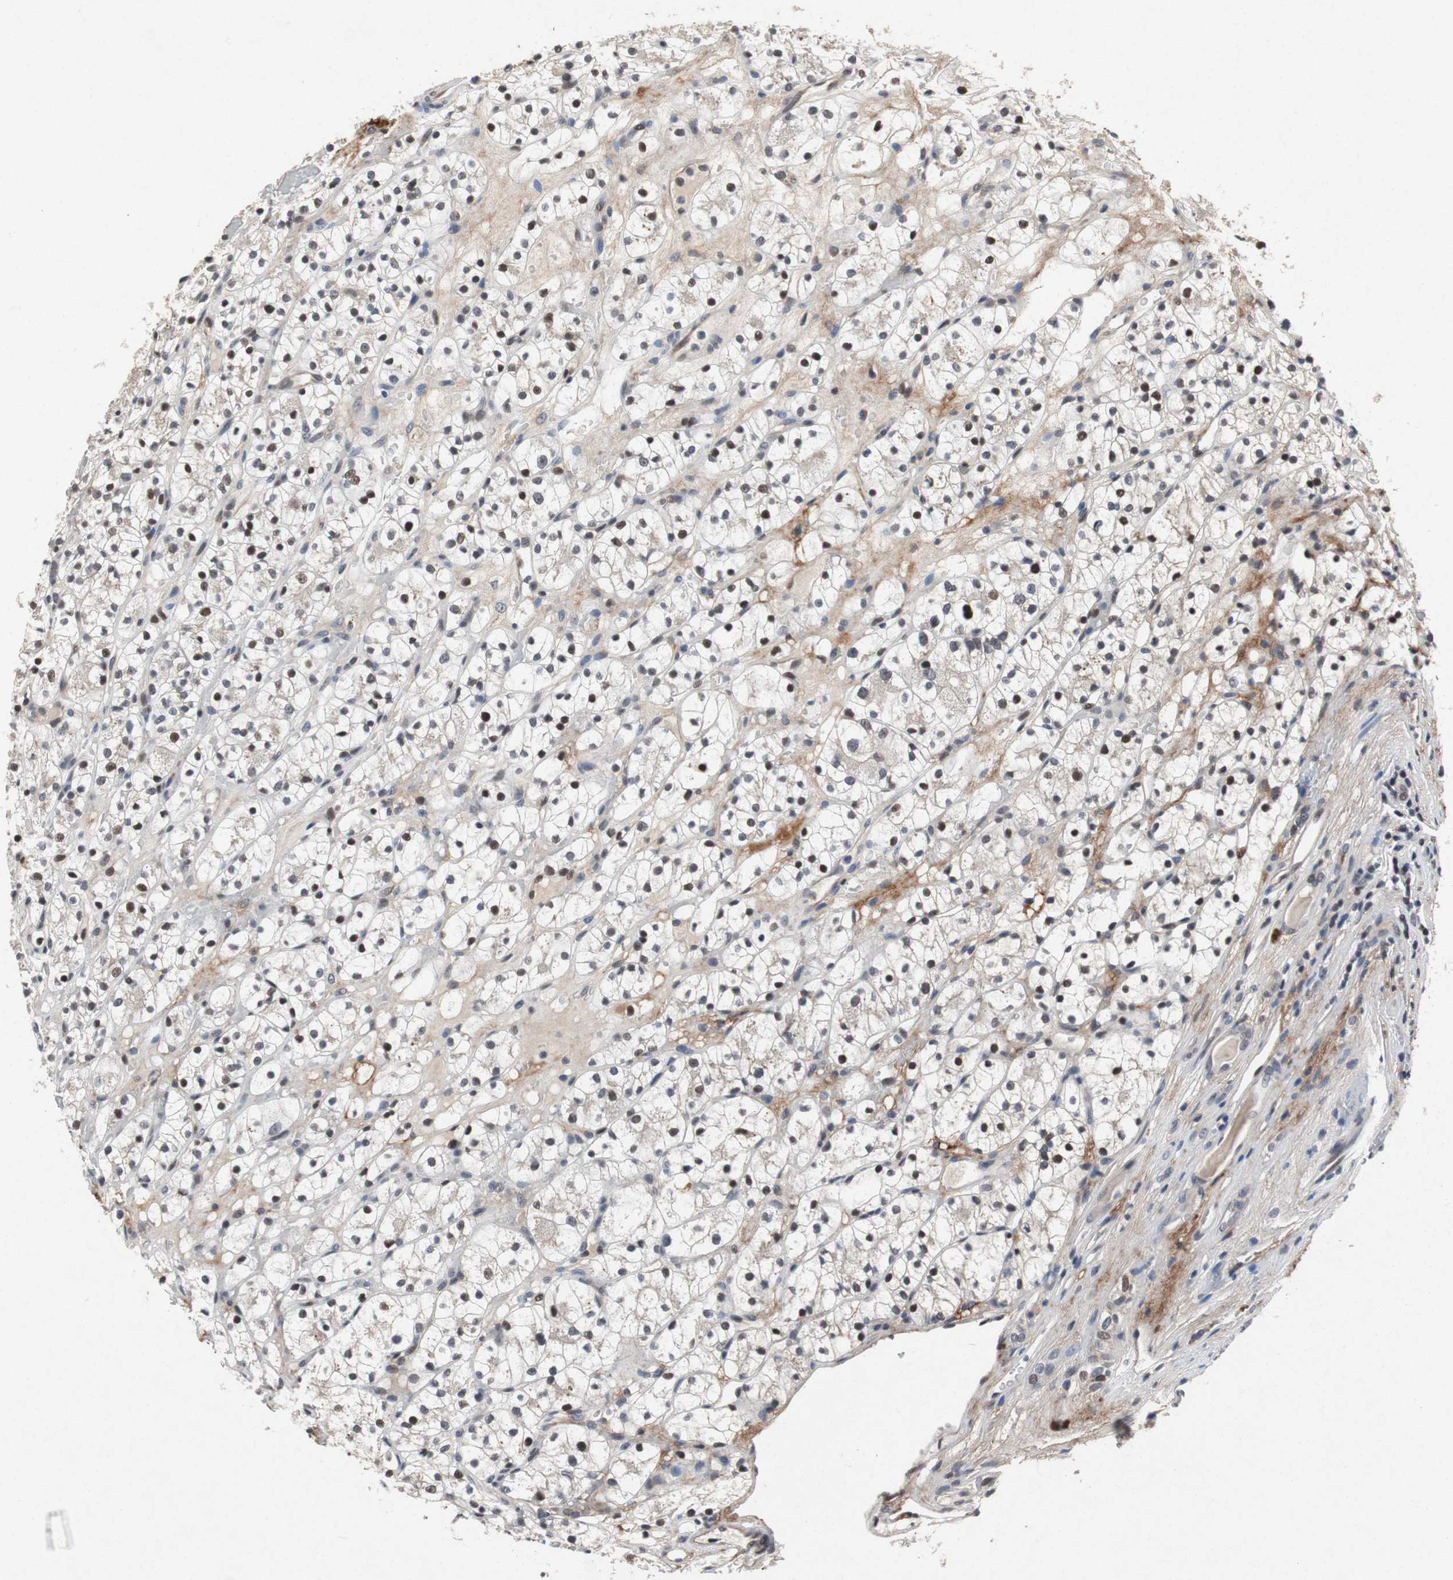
{"staining": {"intensity": "negative", "quantity": "none", "location": "none"}, "tissue": "renal cancer", "cell_type": "Tumor cells", "image_type": "cancer", "snomed": [{"axis": "morphology", "description": "Adenocarcinoma, NOS"}, {"axis": "topography", "description": "Kidney"}], "caption": "A high-resolution image shows immunohistochemistry staining of renal adenocarcinoma, which shows no significant expression in tumor cells.", "gene": "TP63", "patient": {"sex": "female", "age": 60}}